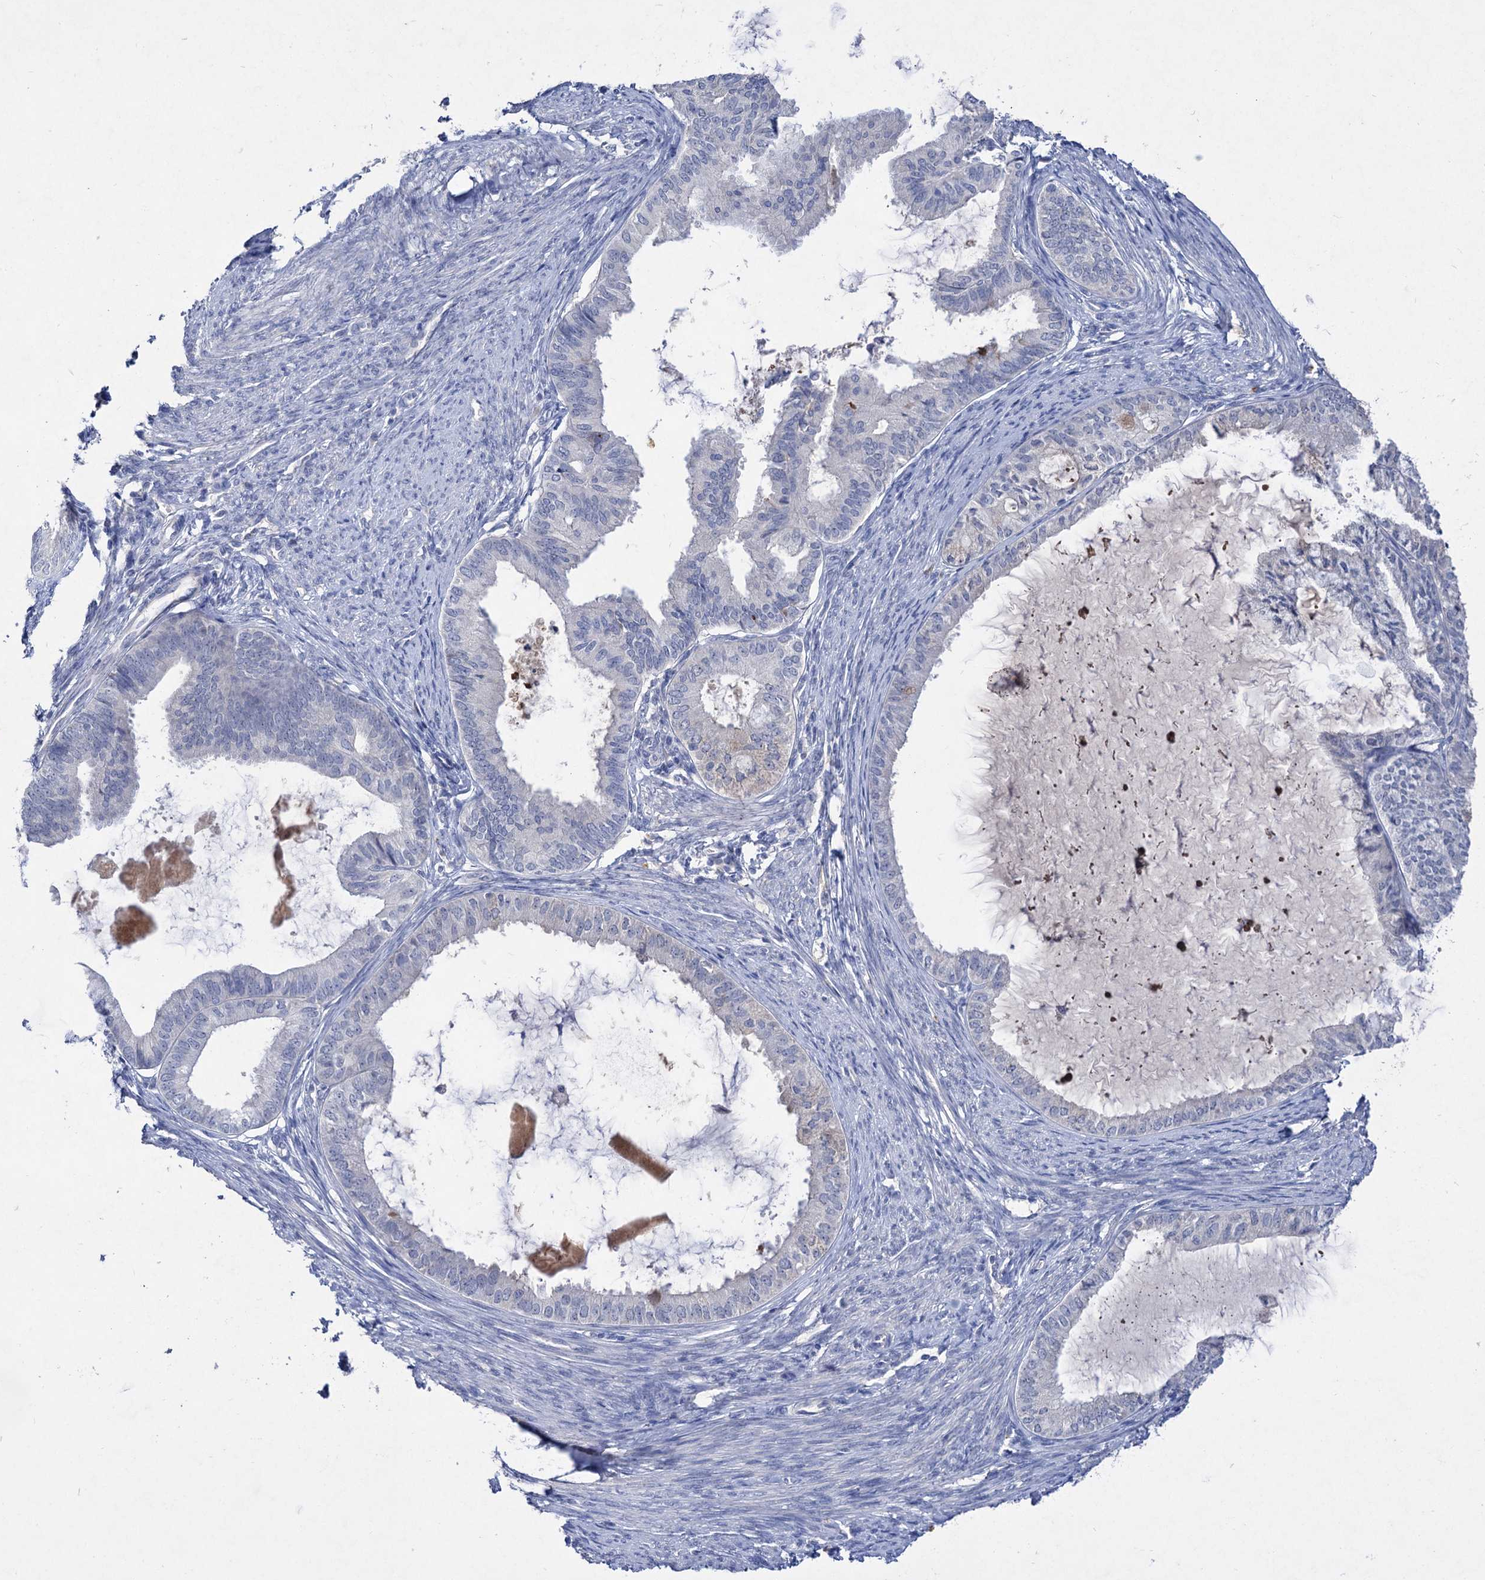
{"staining": {"intensity": "negative", "quantity": "none", "location": "none"}, "tissue": "endometrial cancer", "cell_type": "Tumor cells", "image_type": "cancer", "snomed": [{"axis": "morphology", "description": "Adenocarcinoma, NOS"}, {"axis": "topography", "description": "Endometrium"}], "caption": "Human endometrial cancer (adenocarcinoma) stained for a protein using immunohistochemistry displays no staining in tumor cells.", "gene": "ATP4A", "patient": {"sex": "female", "age": 86}}